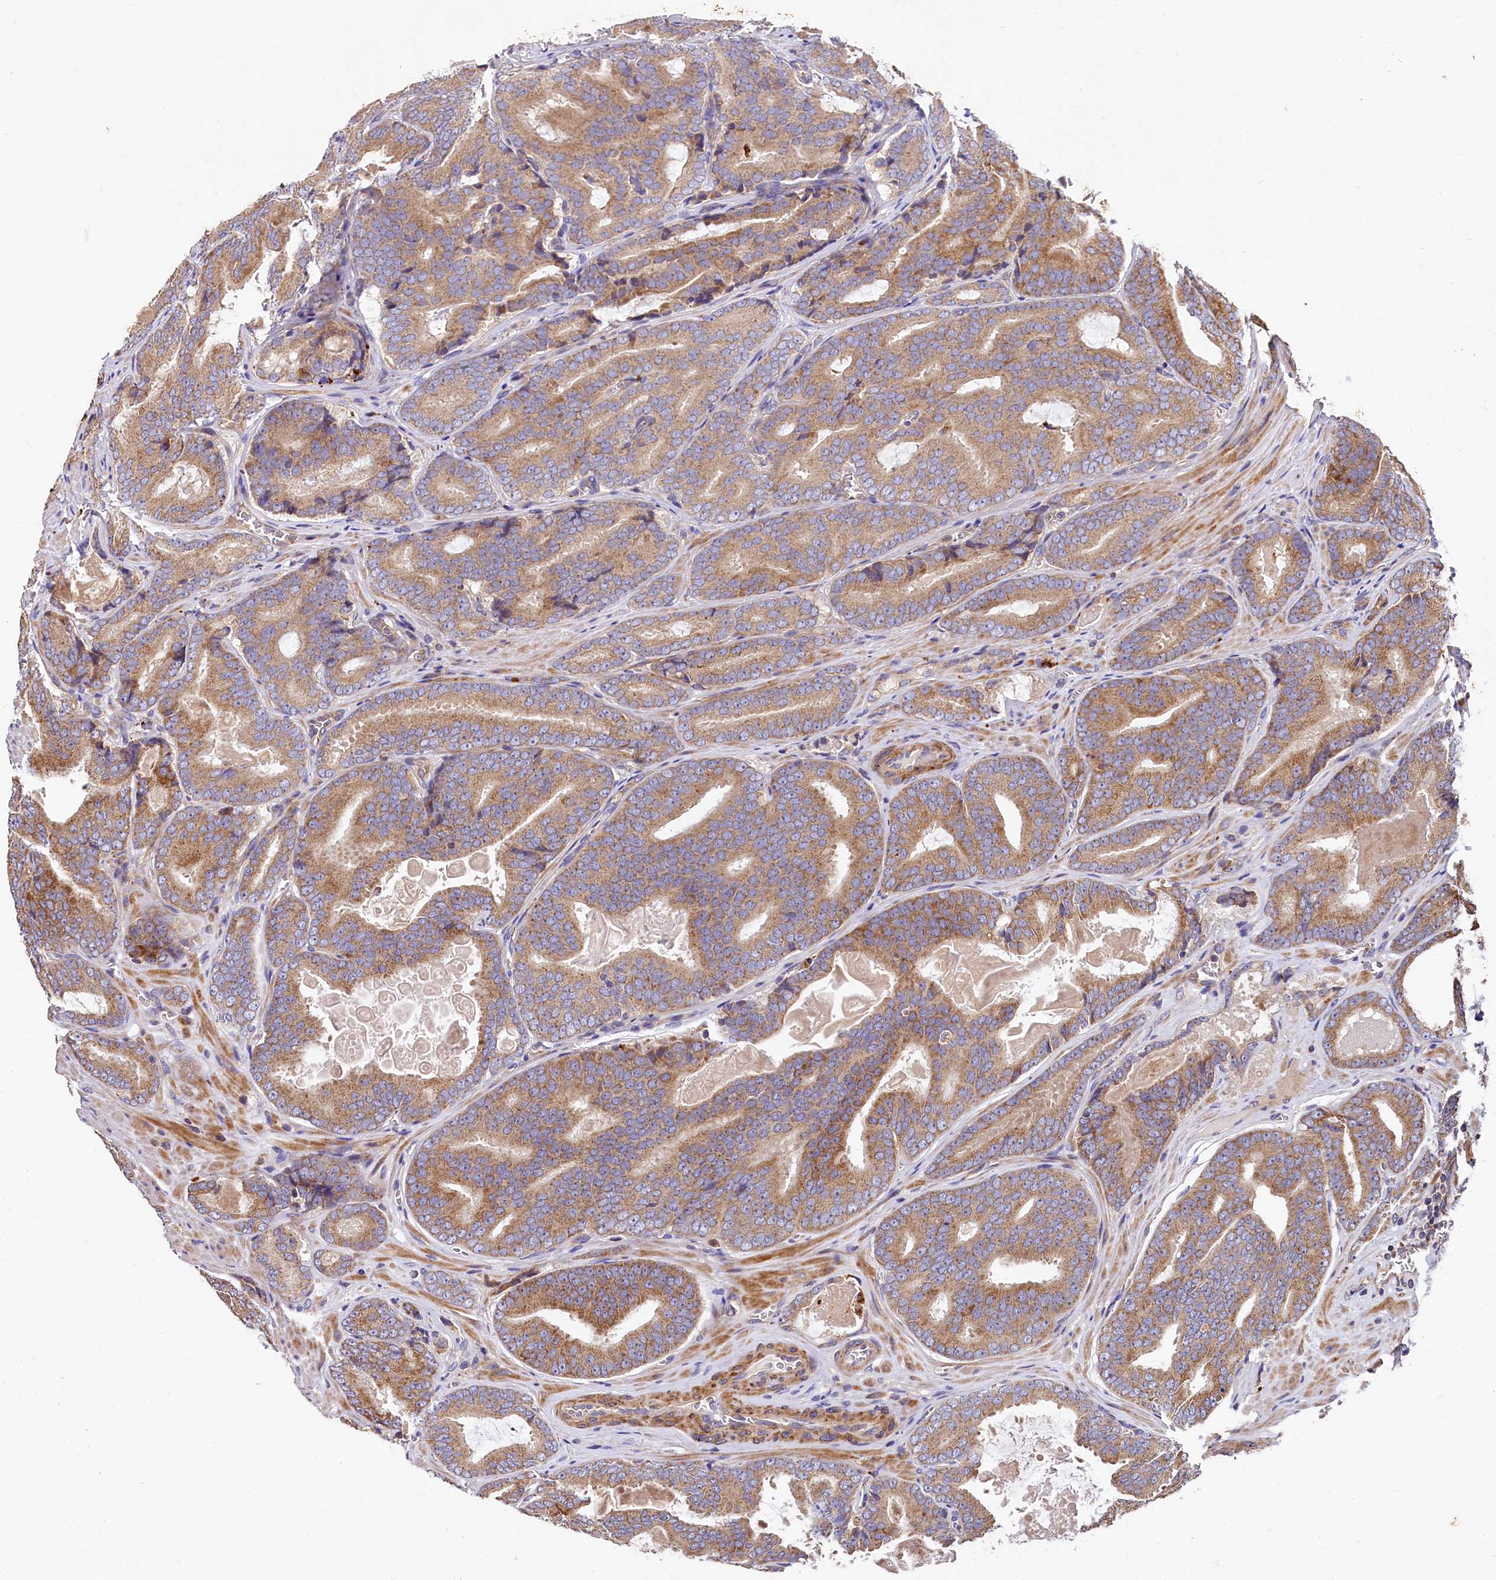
{"staining": {"intensity": "moderate", "quantity": ">75%", "location": "cytoplasmic/membranous"}, "tissue": "prostate cancer", "cell_type": "Tumor cells", "image_type": "cancer", "snomed": [{"axis": "morphology", "description": "Adenocarcinoma, High grade"}, {"axis": "topography", "description": "Prostate"}], "caption": "Tumor cells display medium levels of moderate cytoplasmic/membranous staining in approximately >75% of cells in human high-grade adenocarcinoma (prostate).", "gene": "SPRYD3", "patient": {"sex": "male", "age": 66}}